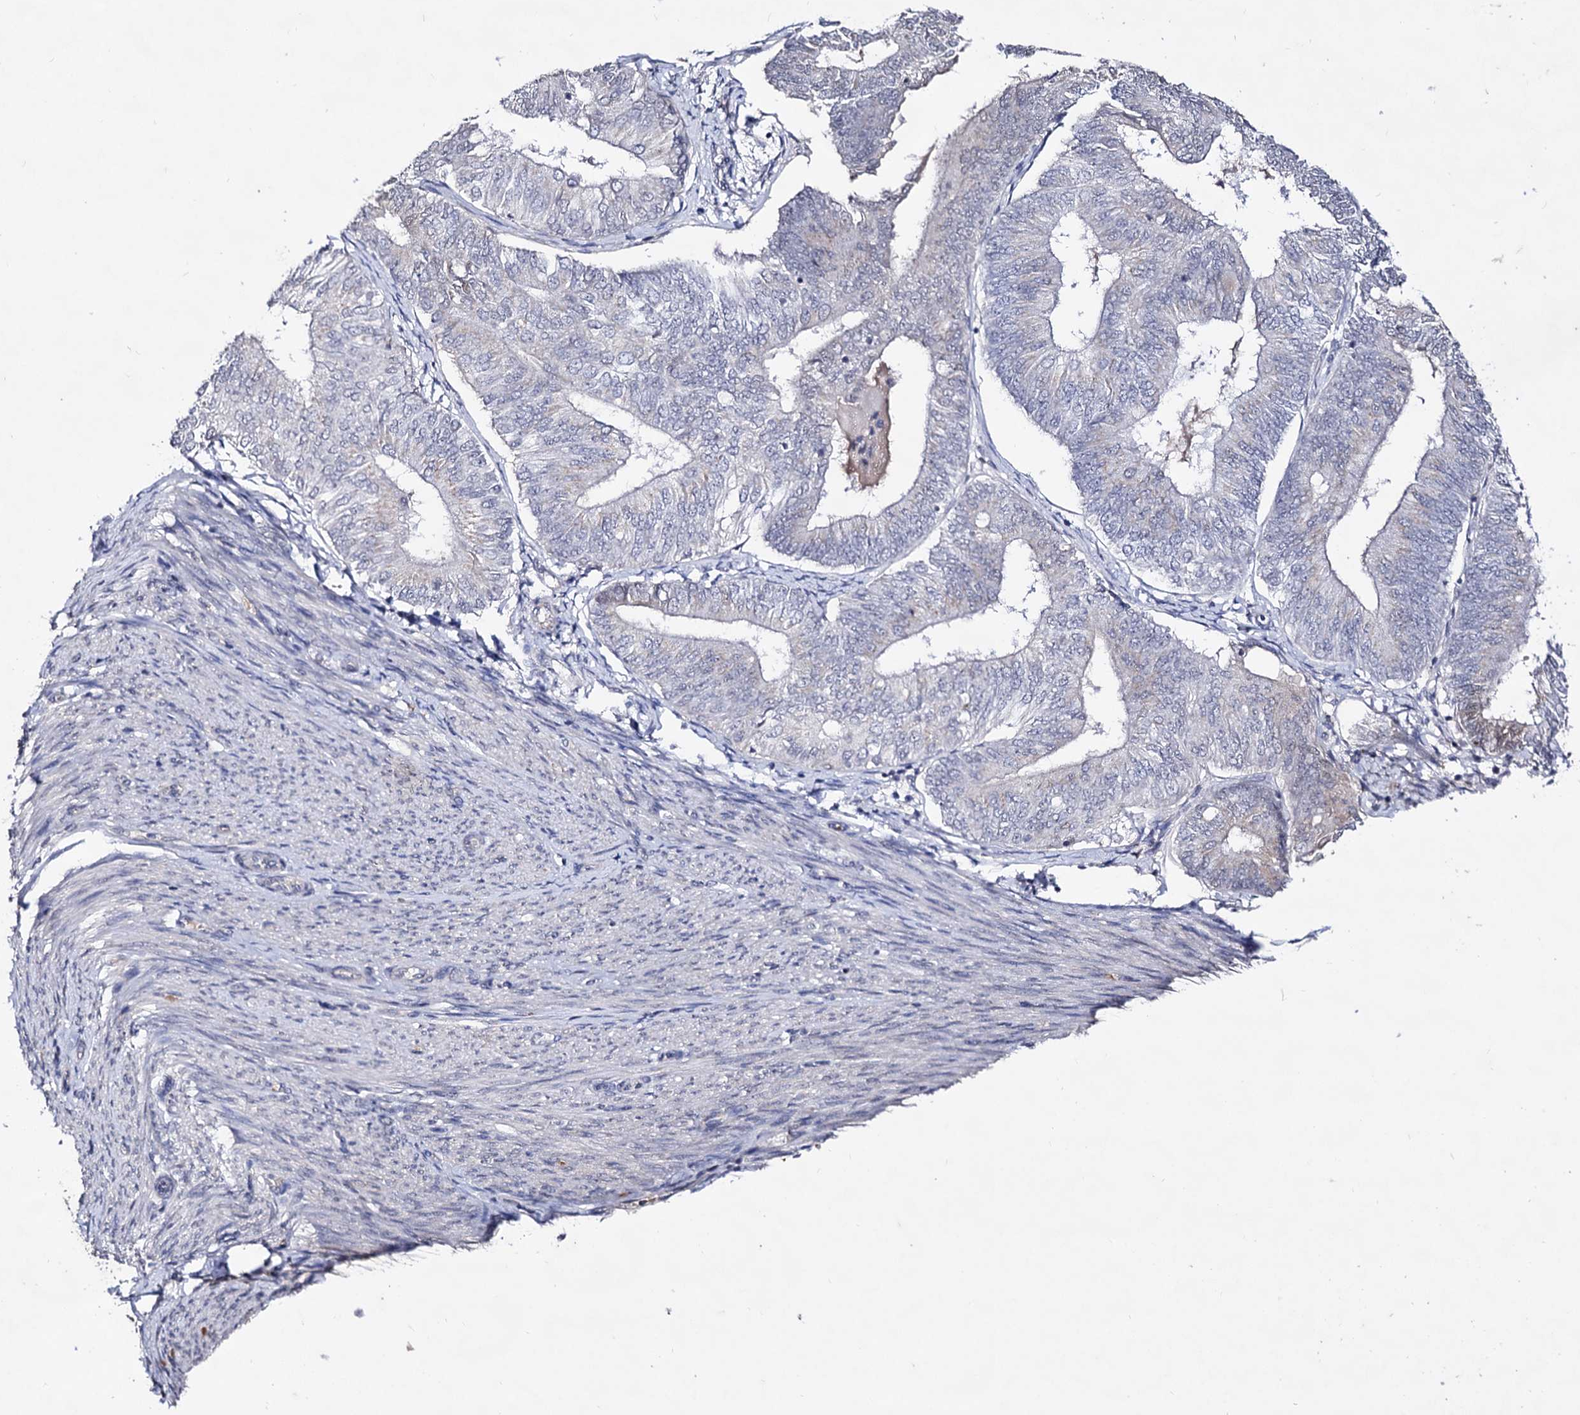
{"staining": {"intensity": "negative", "quantity": "none", "location": "none"}, "tissue": "endometrial cancer", "cell_type": "Tumor cells", "image_type": "cancer", "snomed": [{"axis": "morphology", "description": "Adenocarcinoma, NOS"}, {"axis": "topography", "description": "Endometrium"}], "caption": "Adenocarcinoma (endometrial) was stained to show a protein in brown. There is no significant staining in tumor cells.", "gene": "PLIN1", "patient": {"sex": "female", "age": 58}}